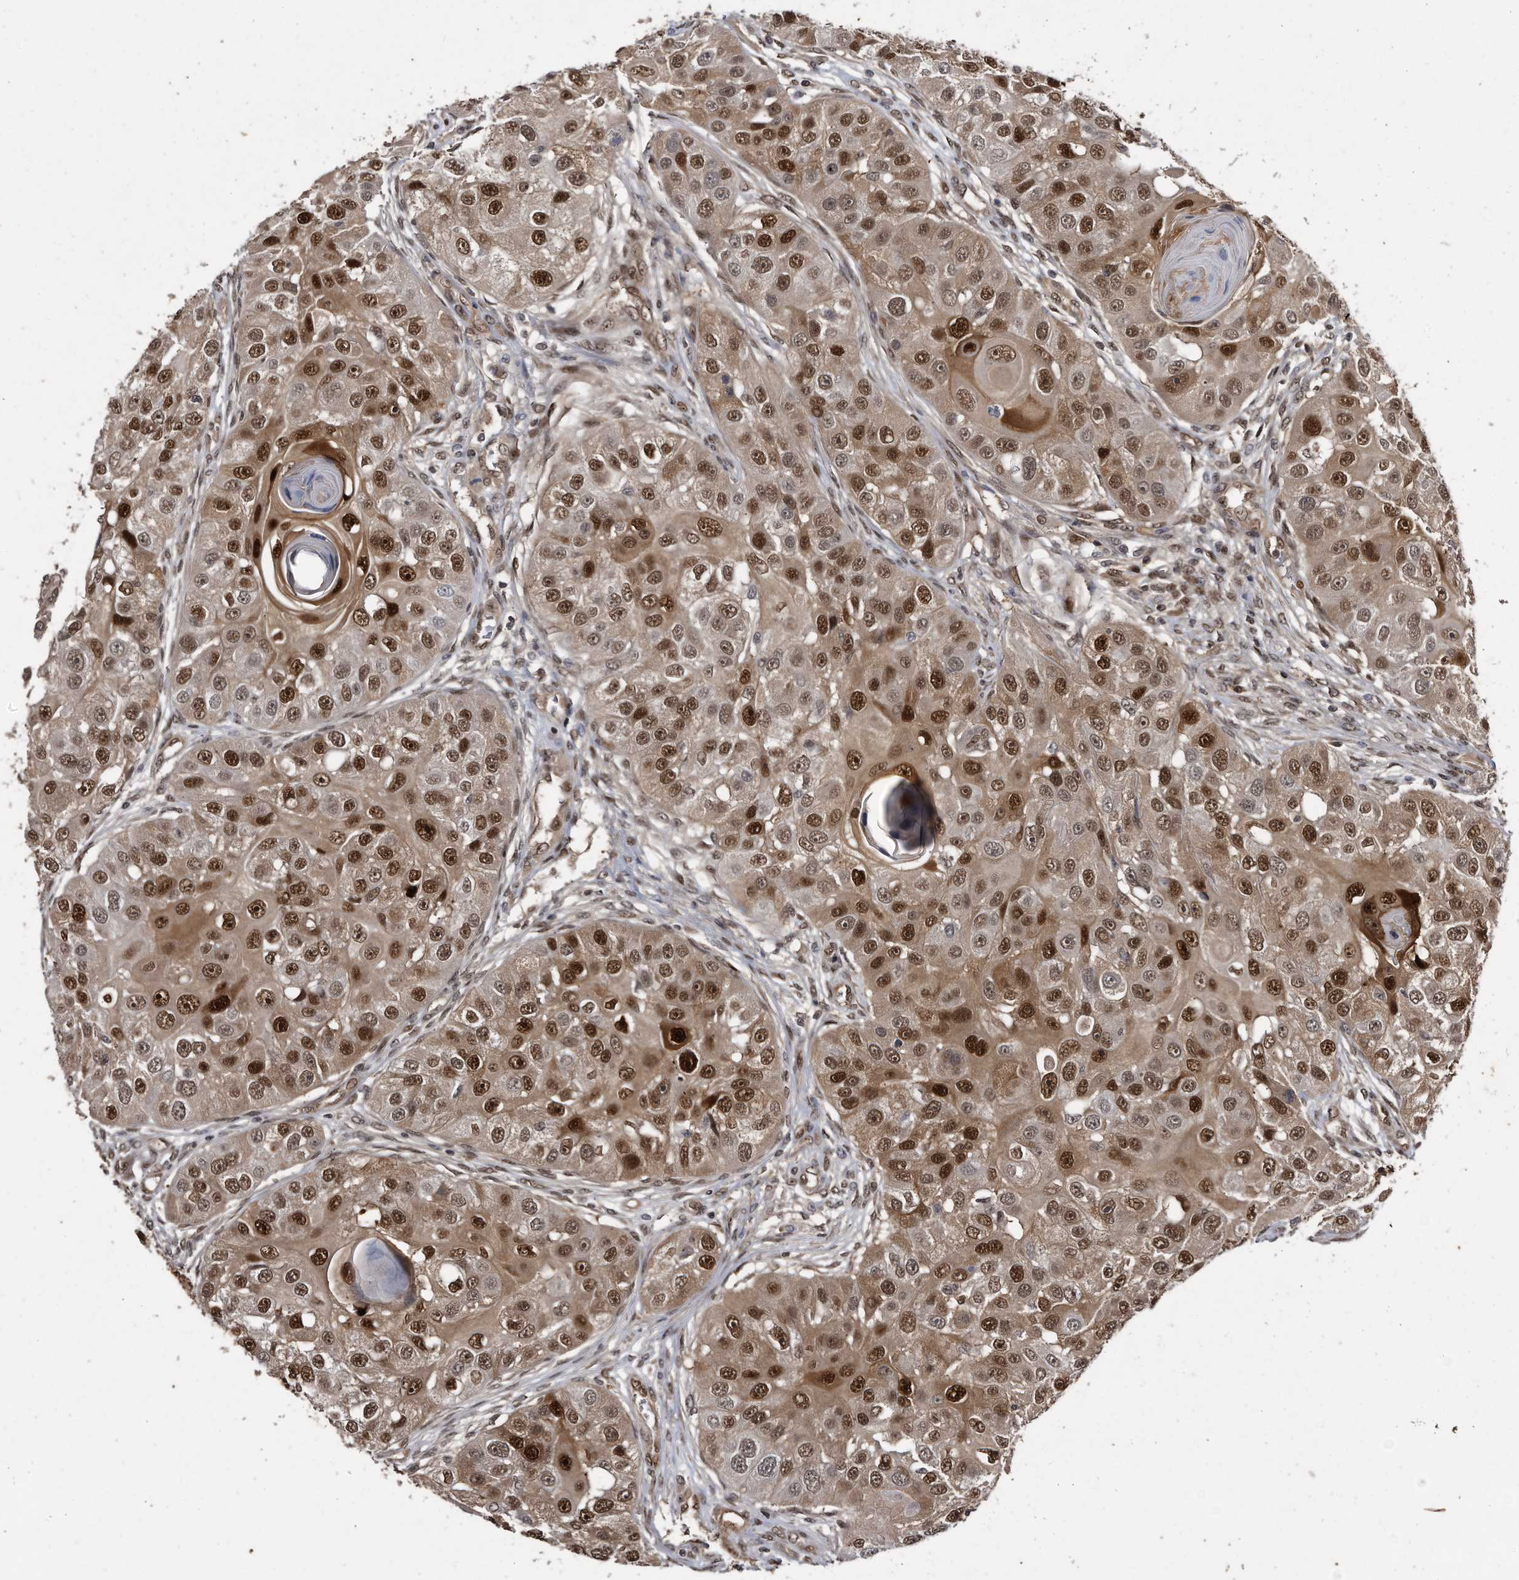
{"staining": {"intensity": "strong", "quantity": ">75%", "location": "cytoplasmic/membranous,nuclear"}, "tissue": "head and neck cancer", "cell_type": "Tumor cells", "image_type": "cancer", "snomed": [{"axis": "morphology", "description": "Normal tissue, NOS"}, {"axis": "morphology", "description": "Squamous cell carcinoma, NOS"}, {"axis": "topography", "description": "Skeletal muscle"}, {"axis": "topography", "description": "Head-Neck"}], "caption": "The photomicrograph displays immunohistochemical staining of head and neck squamous cell carcinoma. There is strong cytoplasmic/membranous and nuclear staining is present in about >75% of tumor cells. (brown staining indicates protein expression, while blue staining denotes nuclei).", "gene": "RAD23B", "patient": {"sex": "male", "age": 51}}